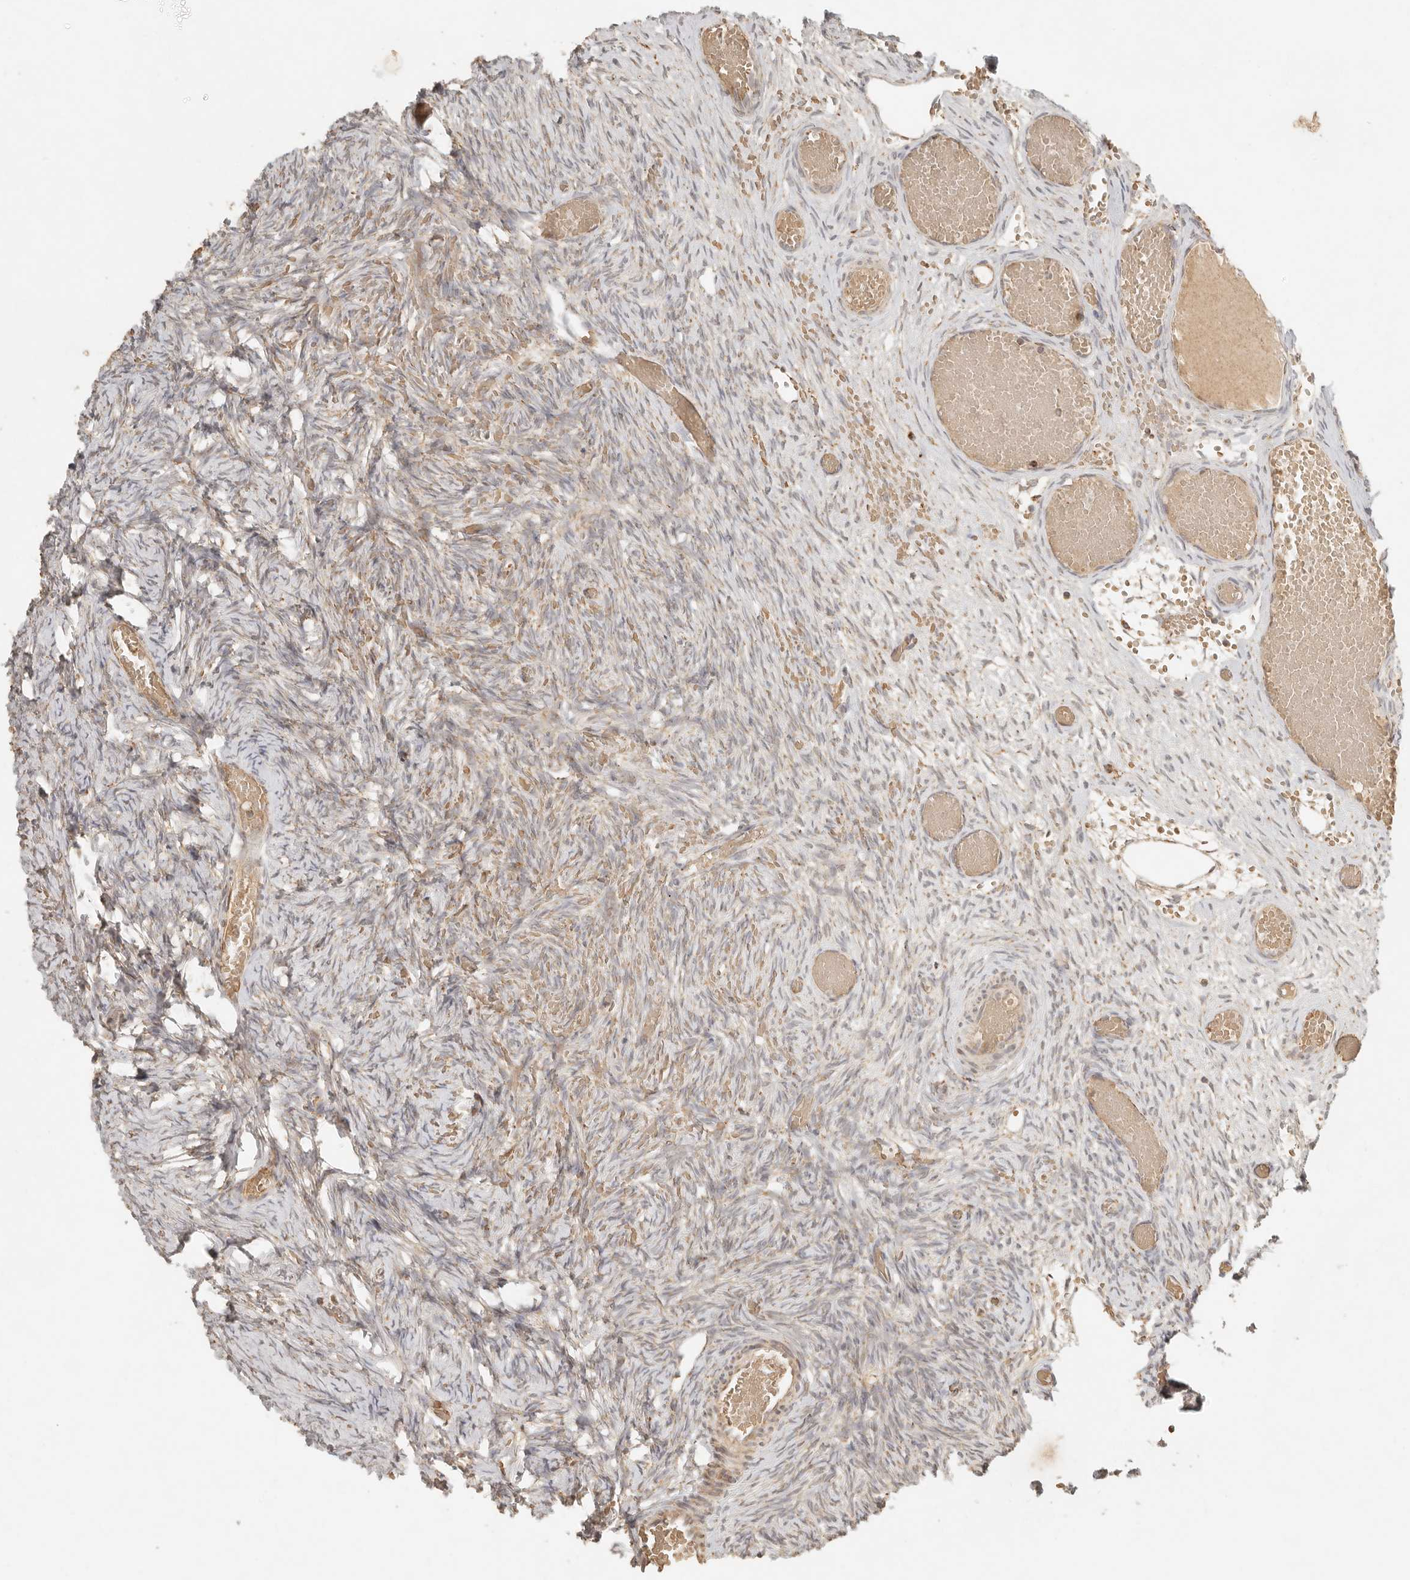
{"staining": {"intensity": "weak", "quantity": "25%-75%", "location": "cytoplasmic/membranous"}, "tissue": "ovary", "cell_type": "Ovarian stroma cells", "image_type": "normal", "snomed": [{"axis": "morphology", "description": "Adenocarcinoma, NOS"}, {"axis": "topography", "description": "Endometrium"}], "caption": "An immunohistochemistry (IHC) image of unremarkable tissue is shown. Protein staining in brown labels weak cytoplasmic/membranous positivity in ovary within ovarian stroma cells. (DAB (3,3'-diaminobenzidine) IHC with brightfield microscopy, high magnification).", "gene": "MRPL55", "patient": {"sex": "female", "age": 32}}